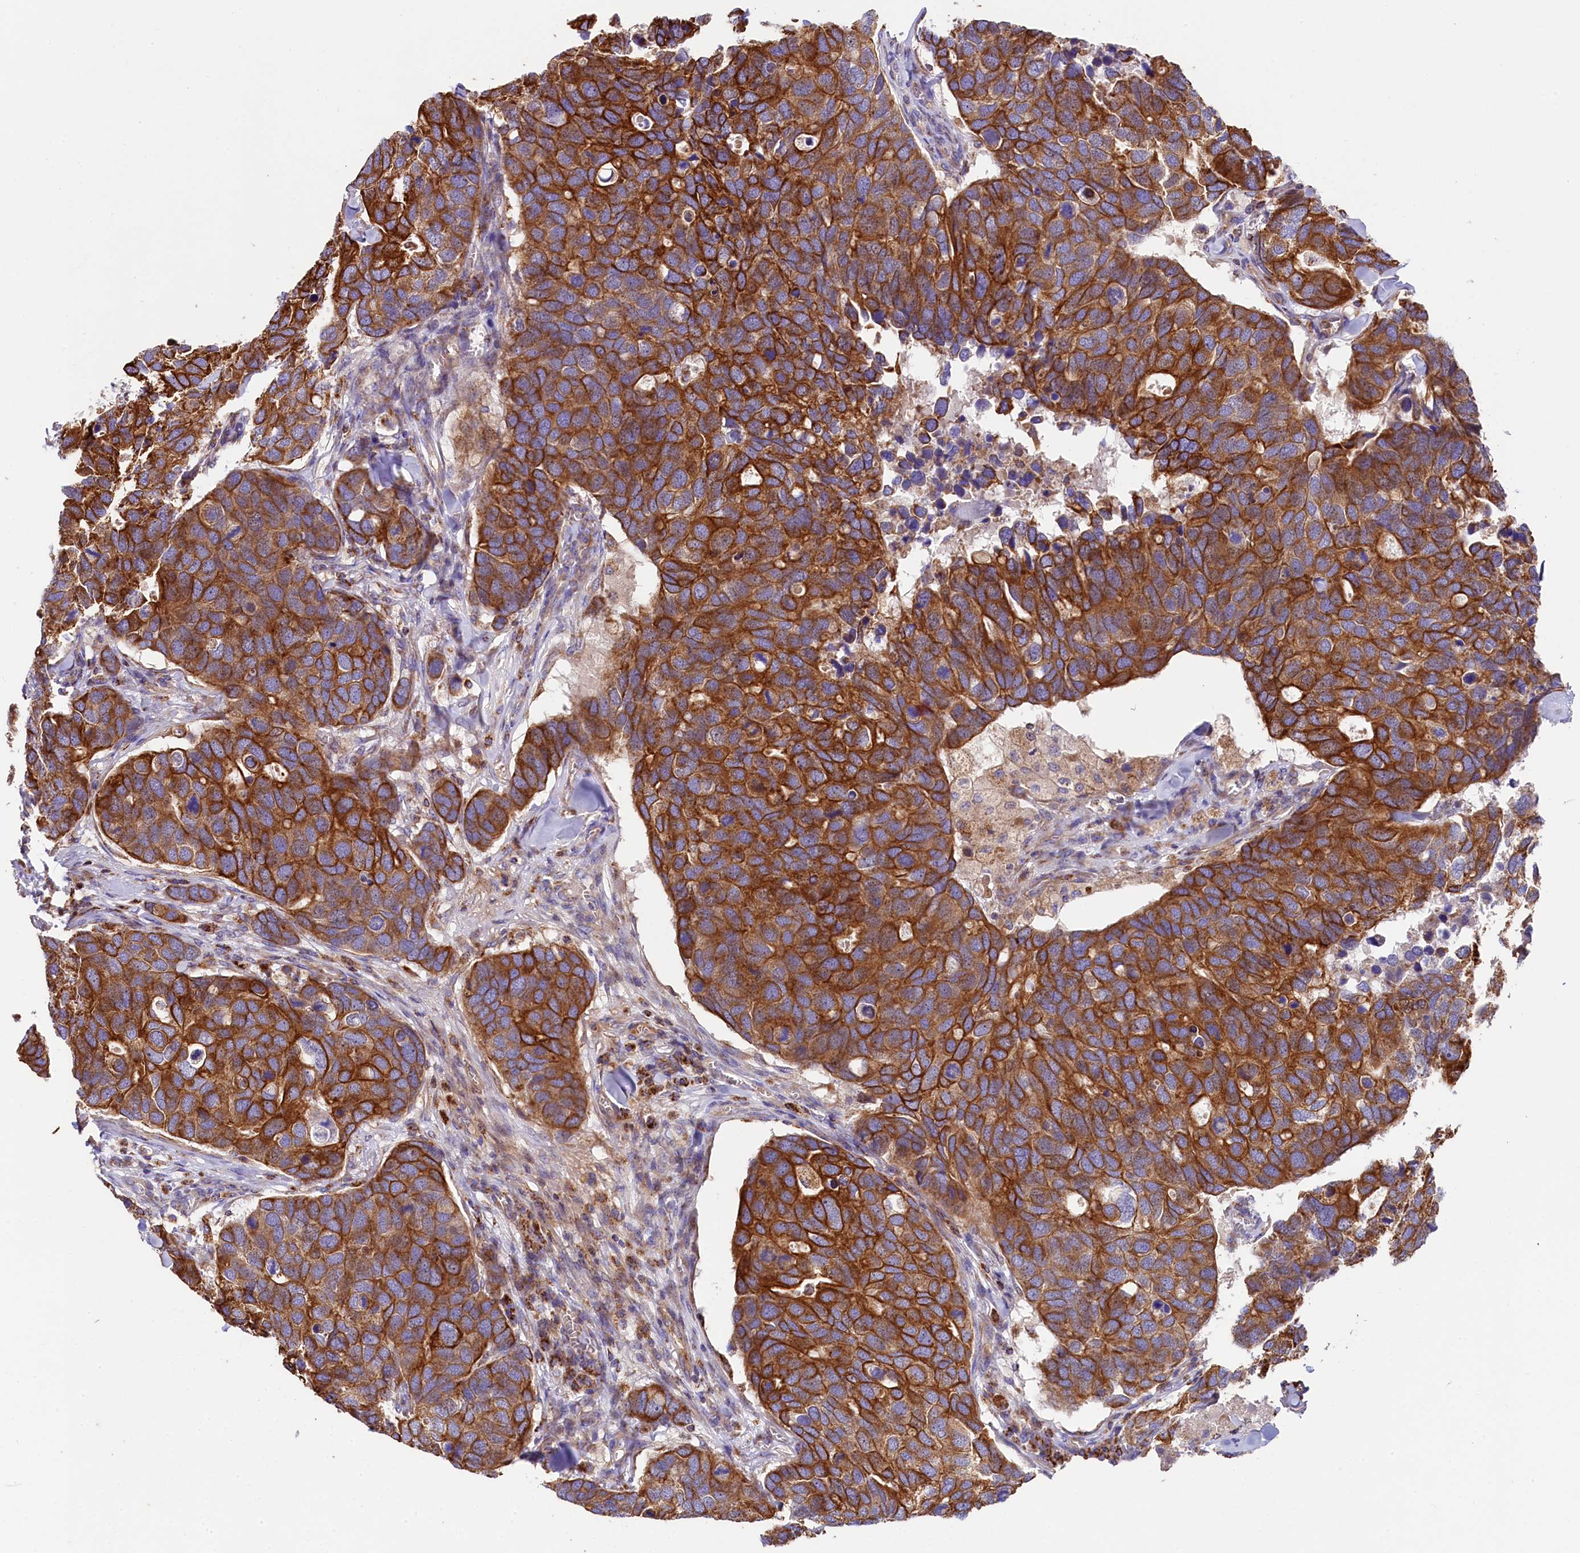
{"staining": {"intensity": "strong", "quantity": ">75%", "location": "cytoplasmic/membranous"}, "tissue": "breast cancer", "cell_type": "Tumor cells", "image_type": "cancer", "snomed": [{"axis": "morphology", "description": "Duct carcinoma"}, {"axis": "topography", "description": "Breast"}], "caption": "Strong cytoplasmic/membranous staining is identified in about >75% of tumor cells in breast cancer.", "gene": "CLYBL", "patient": {"sex": "female", "age": 83}}